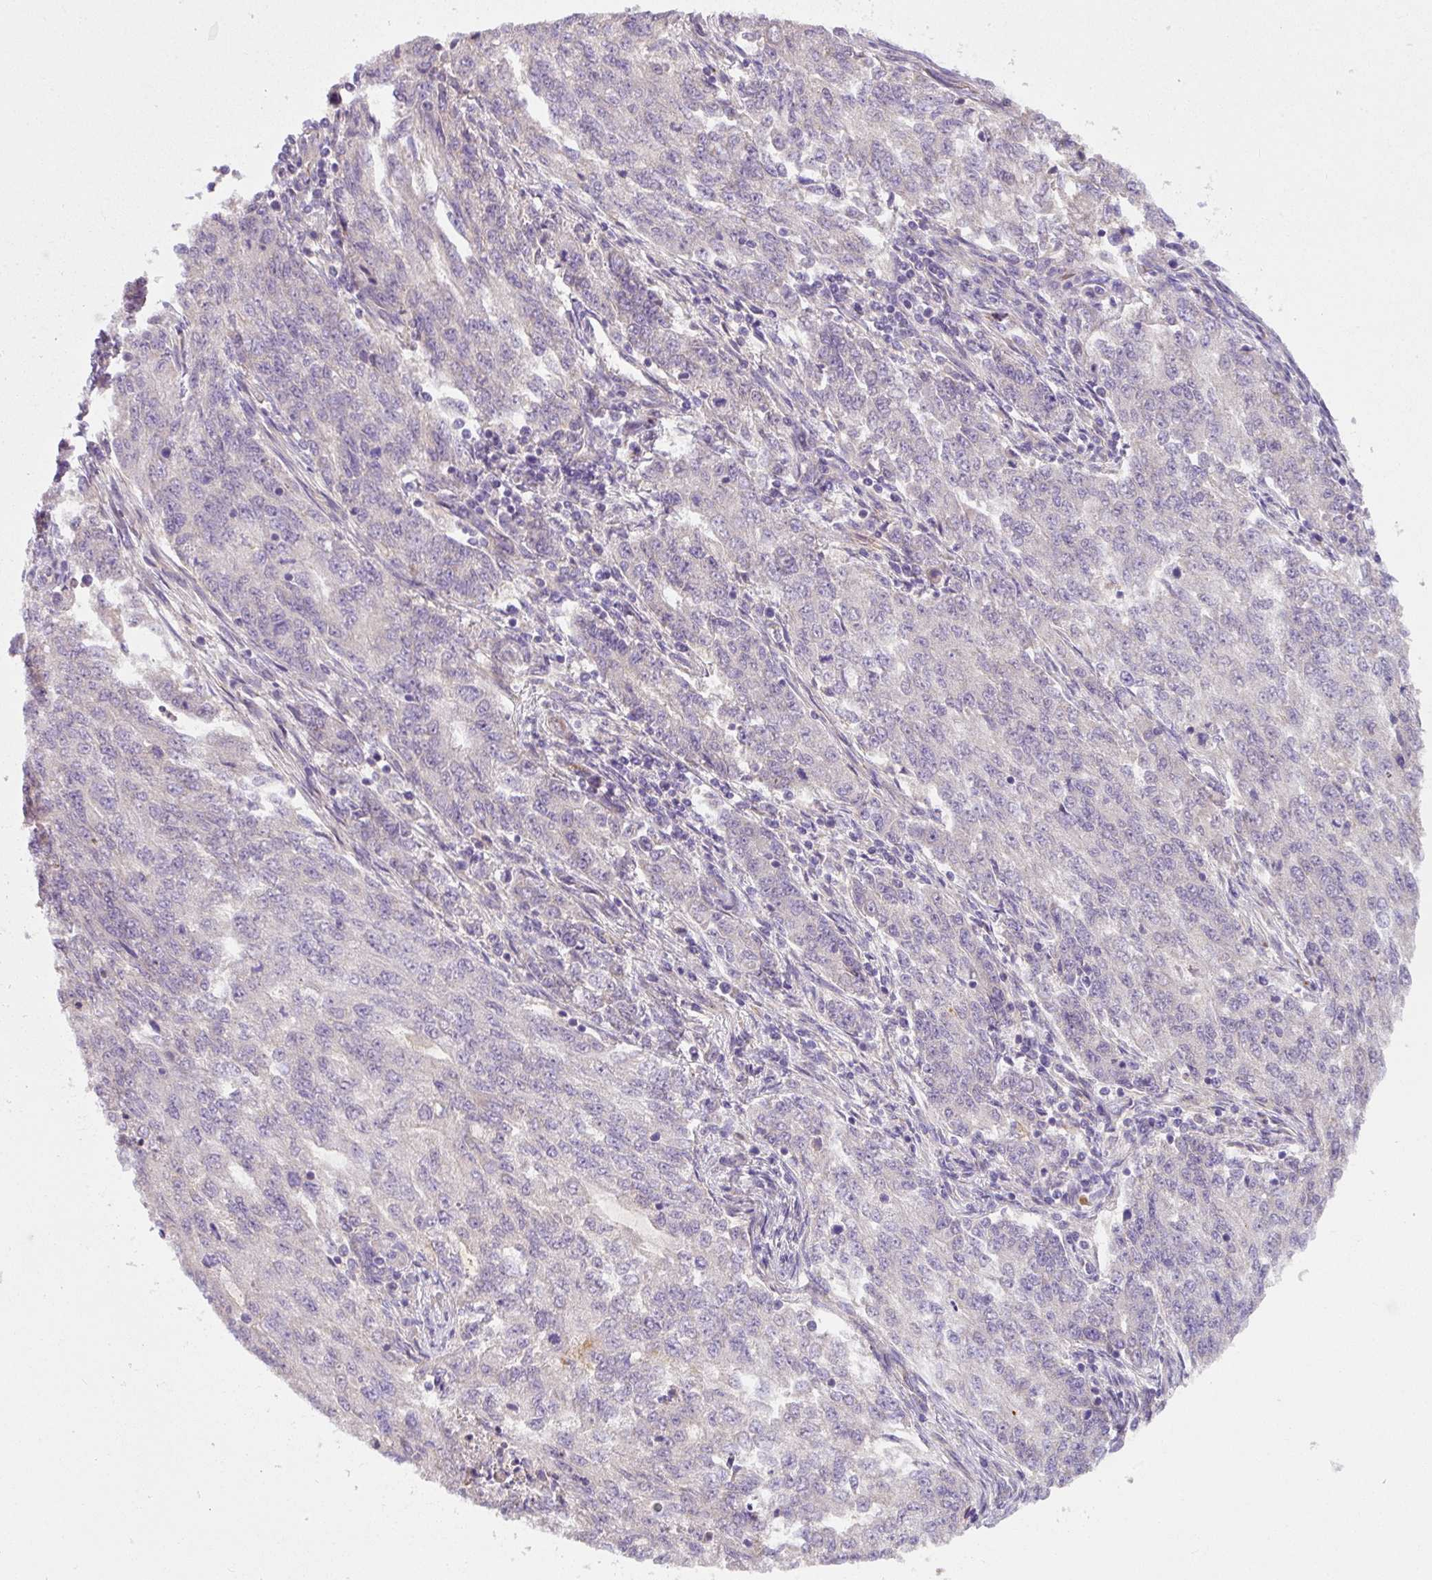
{"staining": {"intensity": "negative", "quantity": "none", "location": "none"}, "tissue": "endometrial cancer", "cell_type": "Tumor cells", "image_type": "cancer", "snomed": [{"axis": "morphology", "description": "Adenocarcinoma, NOS"}, {"axis": "topography", "description": "Endometrium"}], "caption": "Tumor cells are negative for protein expression in human adenocarcinoma (endometrial).", "gene": "CRISP3", "patient": {"sex": "female", "age": 50}}